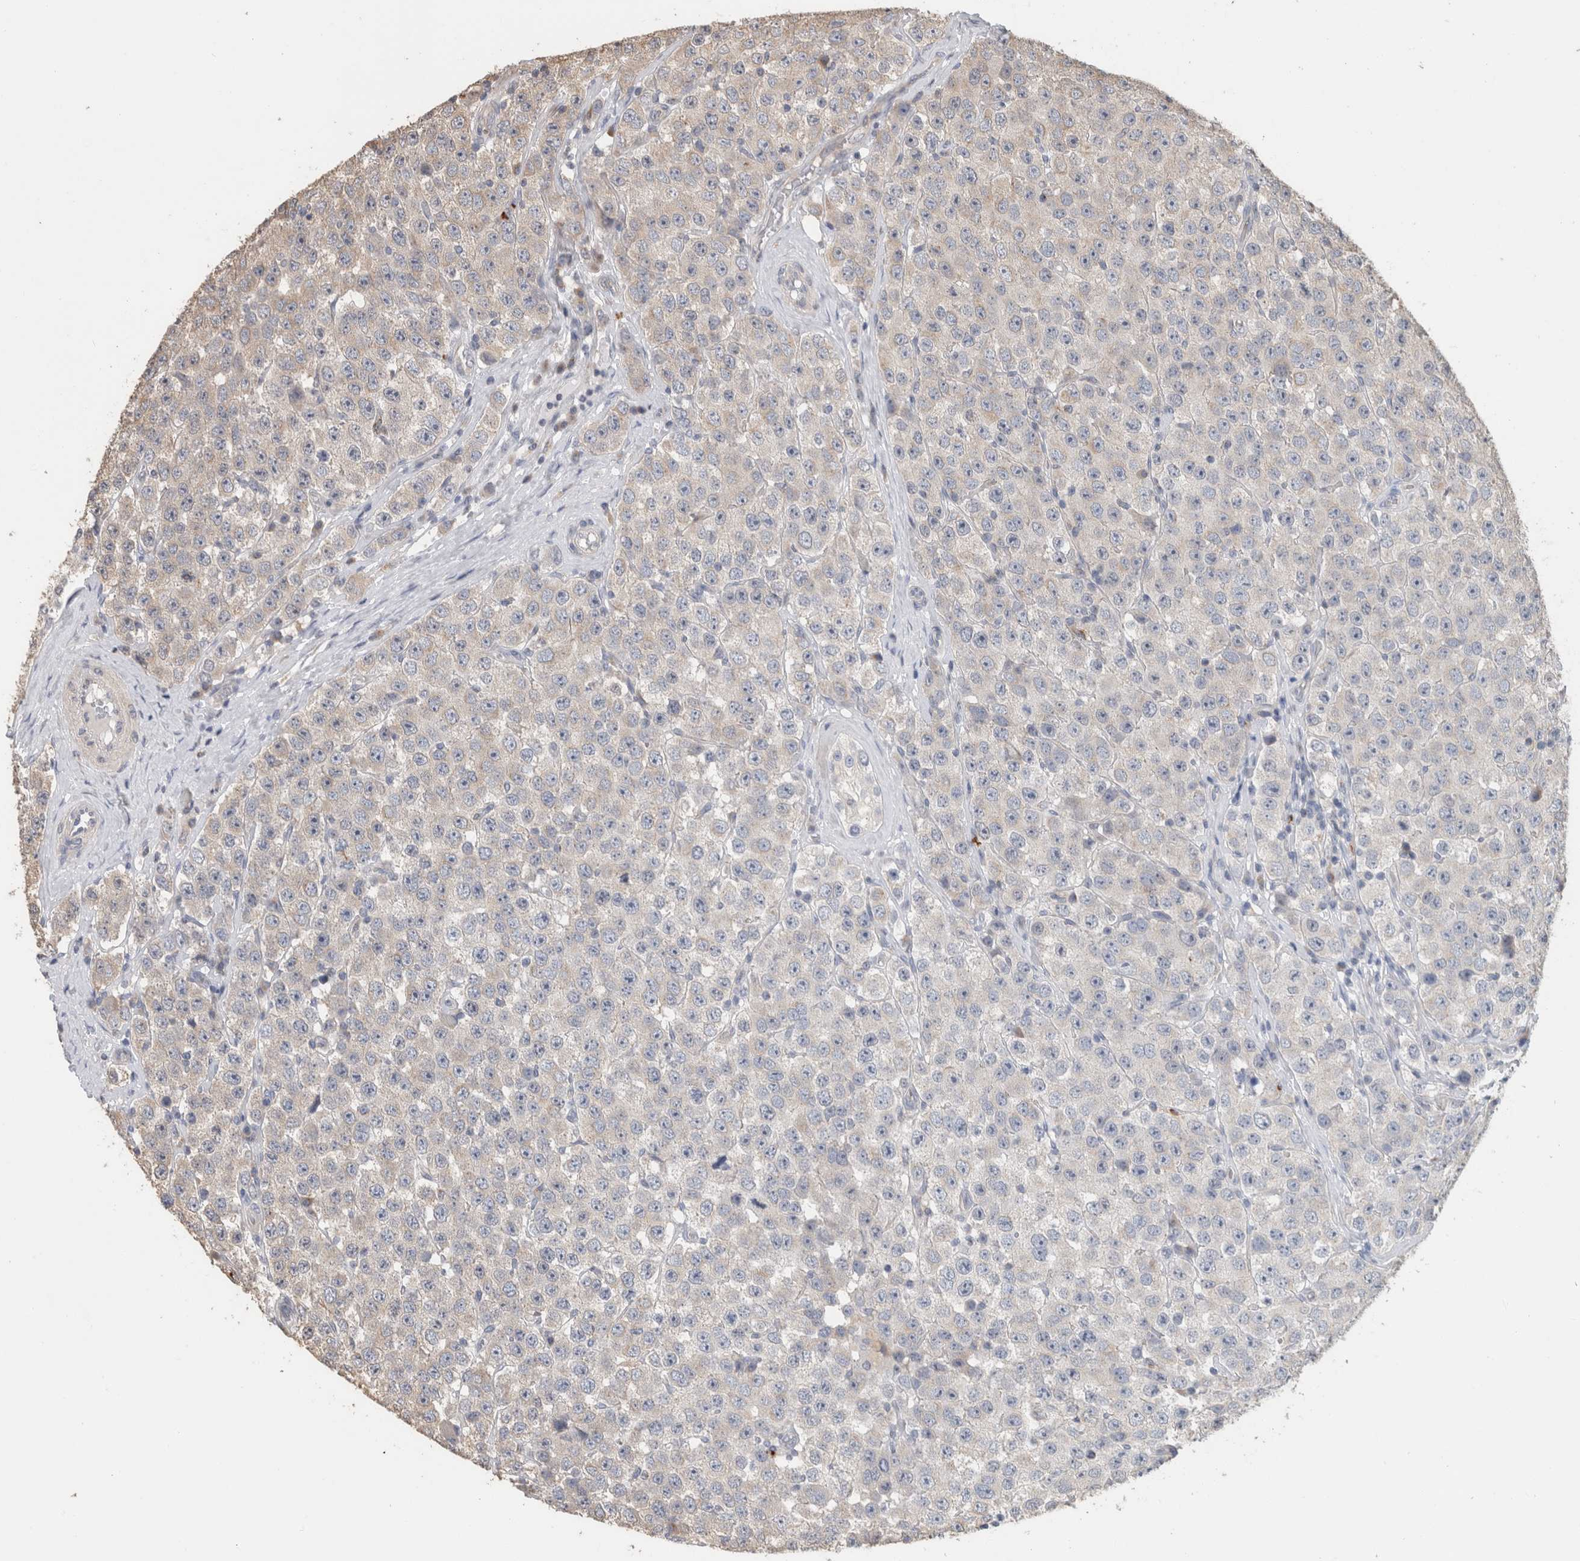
{"staining": {"intensity": "negative", "quantity": "none", "location": "none"}, "tissue": "testis cancer", "cell_type": "Tumor cells", "image_type": "cancer", "snomed": [{"axis": "morphology", "description": "Seminoma, NOS"}, {"axis": "morphology", "description": "Carcinoma, Embryonal, NOS"}, {"axis": "topography", "description": "Testis"}], "caption": "Tumor cells show no significant protein positivity in testis seminoma.", "gene": "CLIP1", "patient": {"sex": "male", "age": 28}}